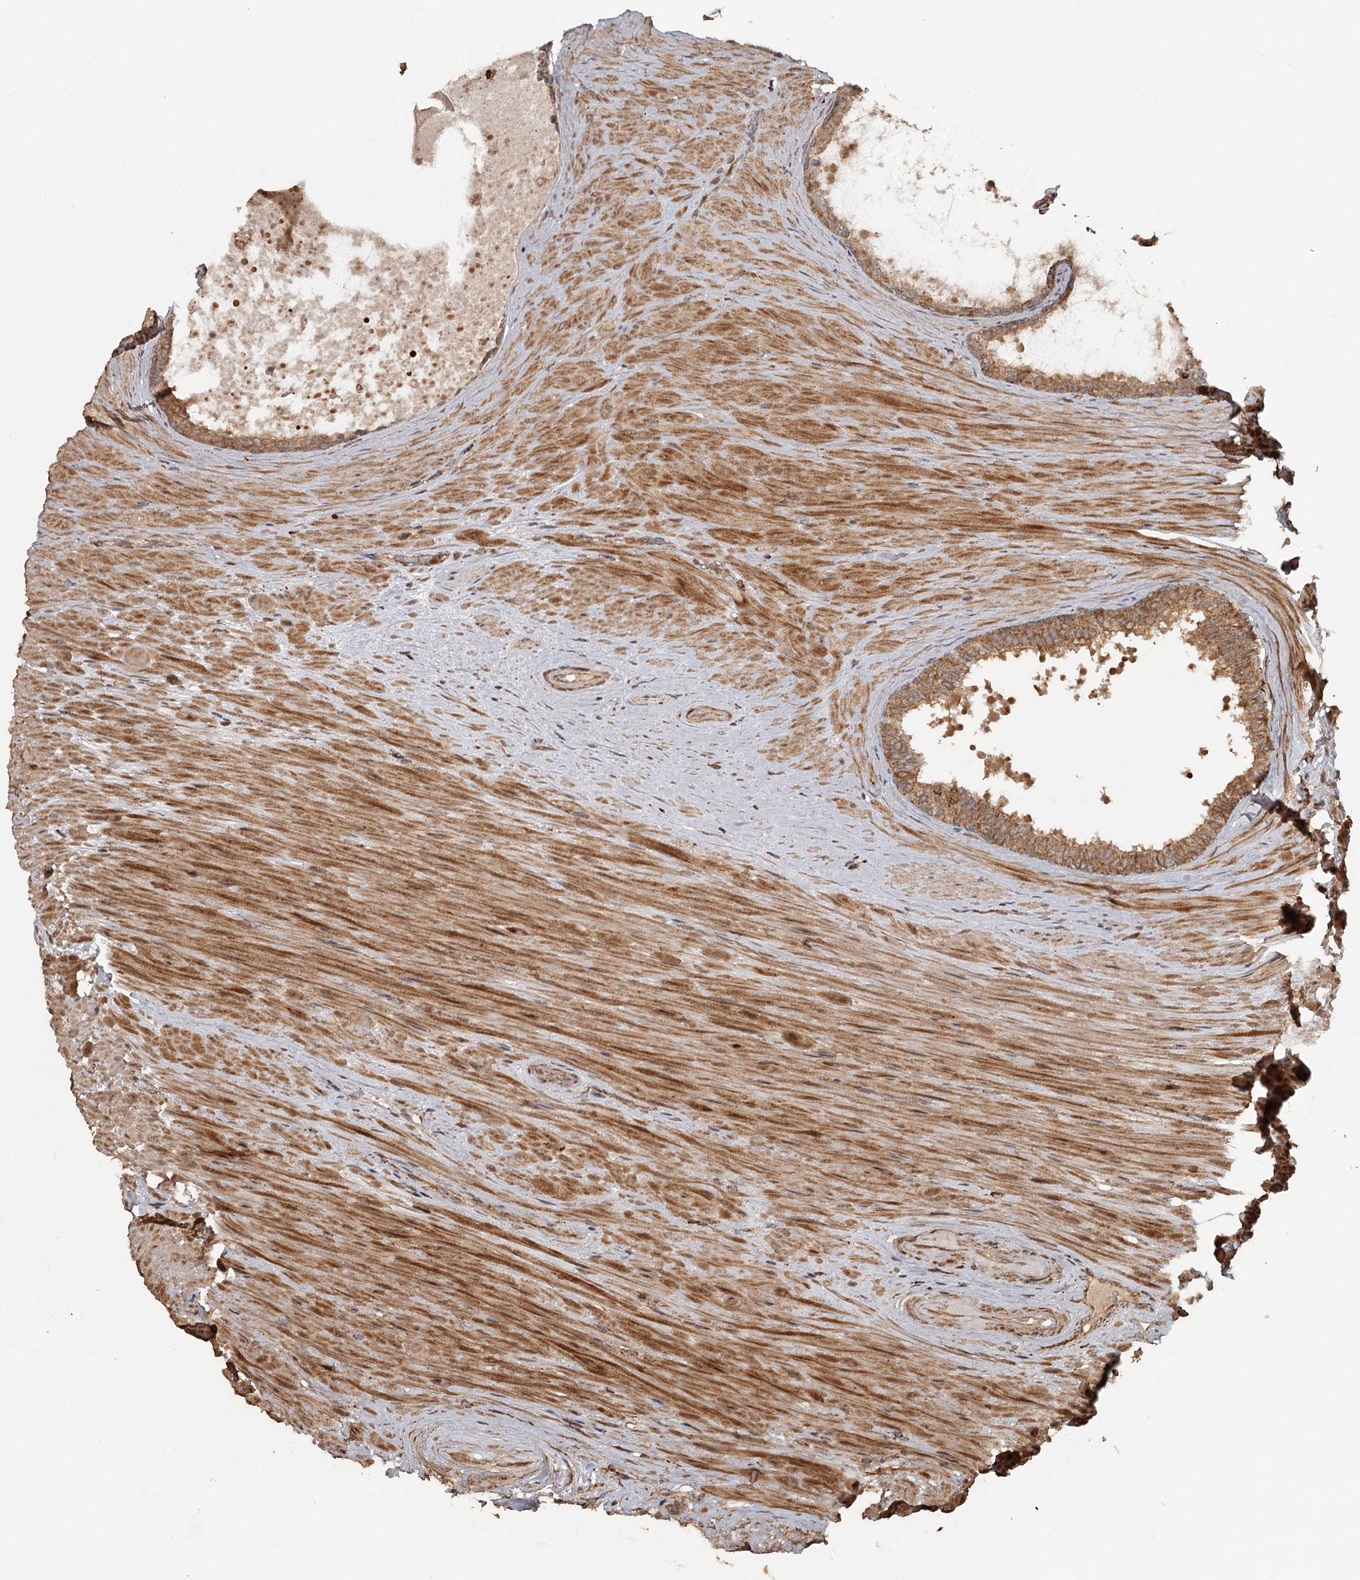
{"staining": {"intensity": "moderate", "quantity": ">75%", "location": "cytoplasmic/membranous"}, "tissue": "prostate cancer", "cell_type": "Tumor cells", "image_type": "cancer", "snomed": [{"axis": "morphology", "description": "Adenocarcinoma, High grade"}, {"axis": "topography", "description": "Prostate"}], "caption": "High-magnification brightfield microscopy of prostate cancer (adenocarcinoma (high-grade)) stained with DAB (brown) and counterstained with hematoxylin (blue). tumor cells exhibit moderate cytoplasmic/membranous expression is present in about>75% of cells.", "gene": "FAXC", "patient": {"sex": "male", "age": 65}}